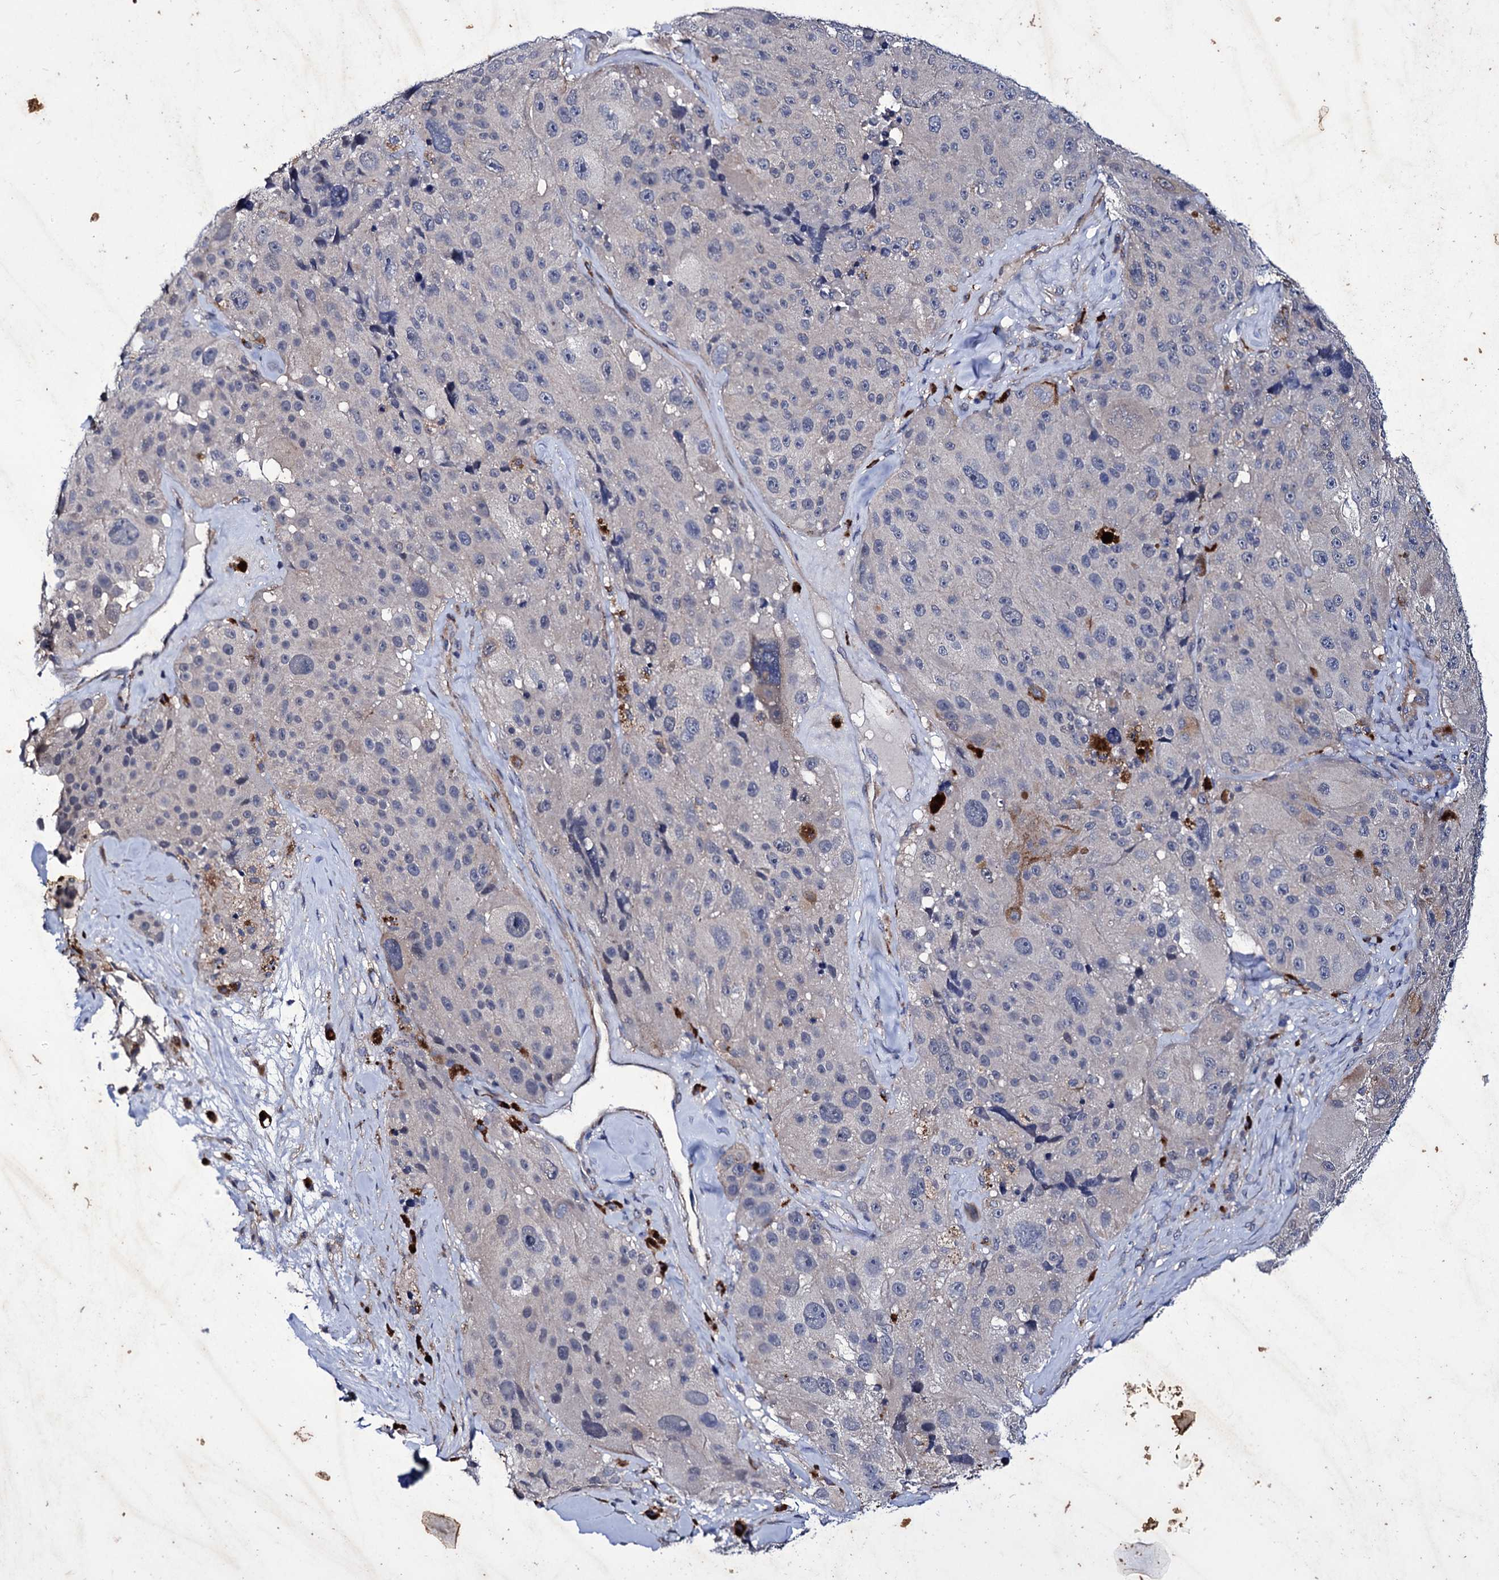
{"staining": {"intensity": "negative", "quantity": "none", "location": "none"}, "tissue": "melanoma", "cell_type": "Tumor cells", "image_type": "cancer", "snomed": [{"axis": "morphology", "description": "Malignant melanoma, Metastatic site"}, {"axis": "topography", "description": "Lymph node"}], "caption": "Tumor cells are negative for protein expression in human melanoma.", "gene": "AXL", "patient": {"sex": "male", "age": 62}}